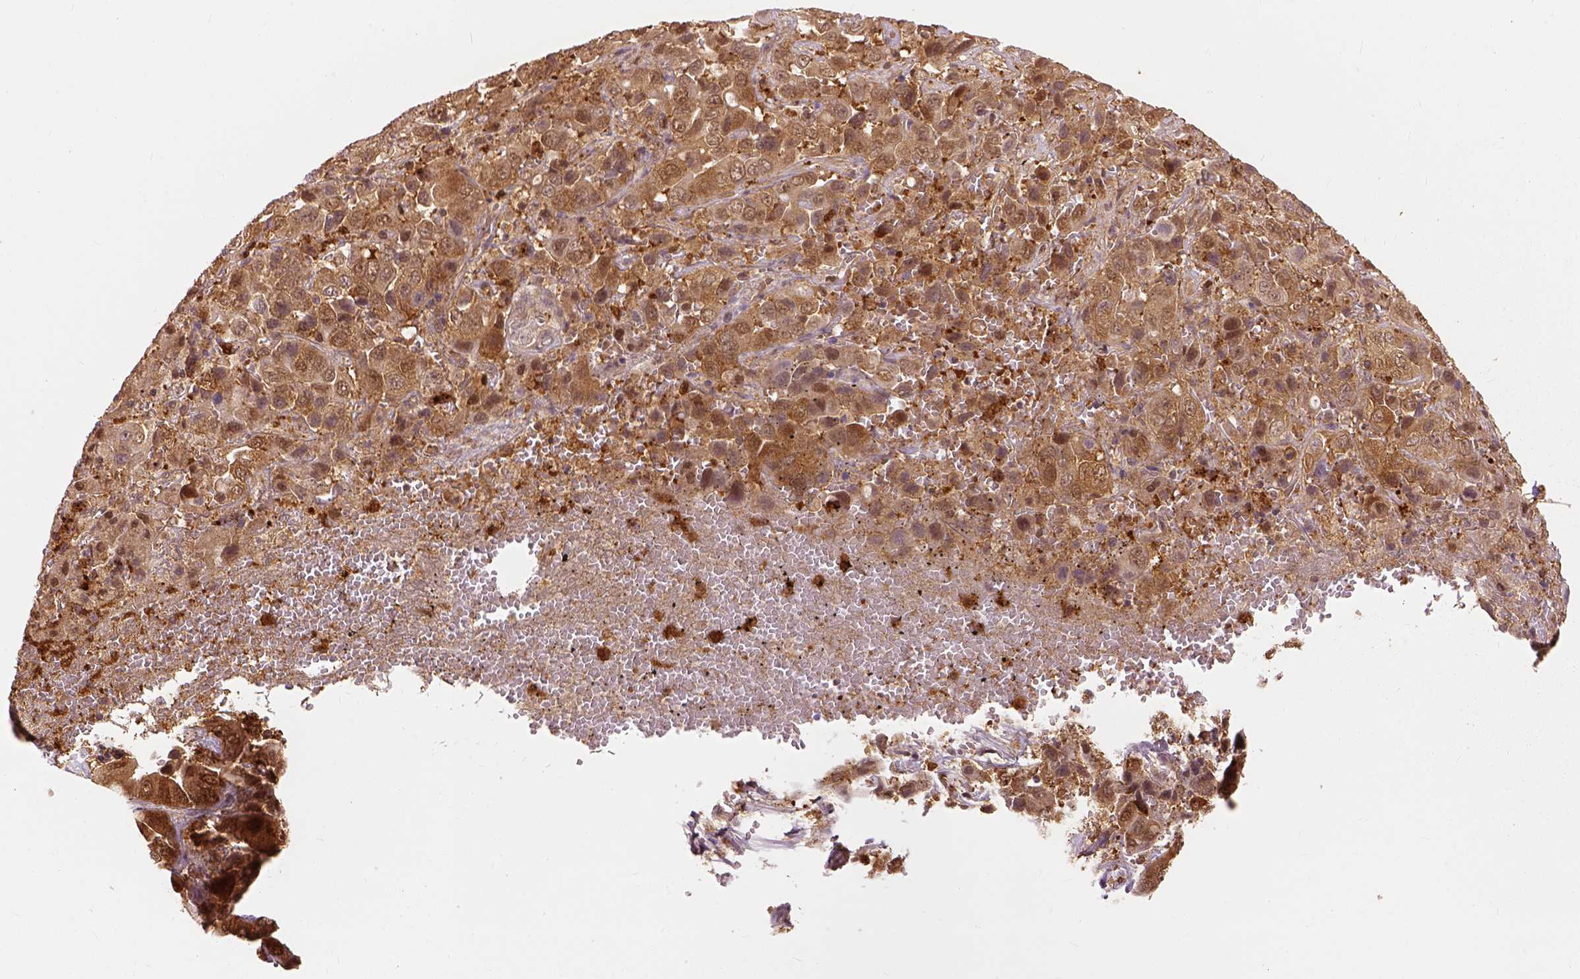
{"staining": {"intensity": "moderate", "quantity": ">75%", "location": "cytoplasmic/membranous"}, "tissue": "liver cancer", "cell_type": "Tumor cells", "image_type": "cancer", "snomed": [{"axis": "morphology", "description": "Cholangiocarcinoma"}, {"axis": "topography", "description": "Liver"}], "caption": "Liver cancer (cholangiocarcinoma) stained with IHC demonstrates moderate cytoplasmic/membranous staining in approximately >75% of tumor cells. The staining is performed using DAB (3,3'-diaminobenzidine) brown chromogen to label protein expression. The nuclei are counter-stained blue using hematoxylin.", "gene": "GPI", "patient": {"sex": "female", "age": 52}}